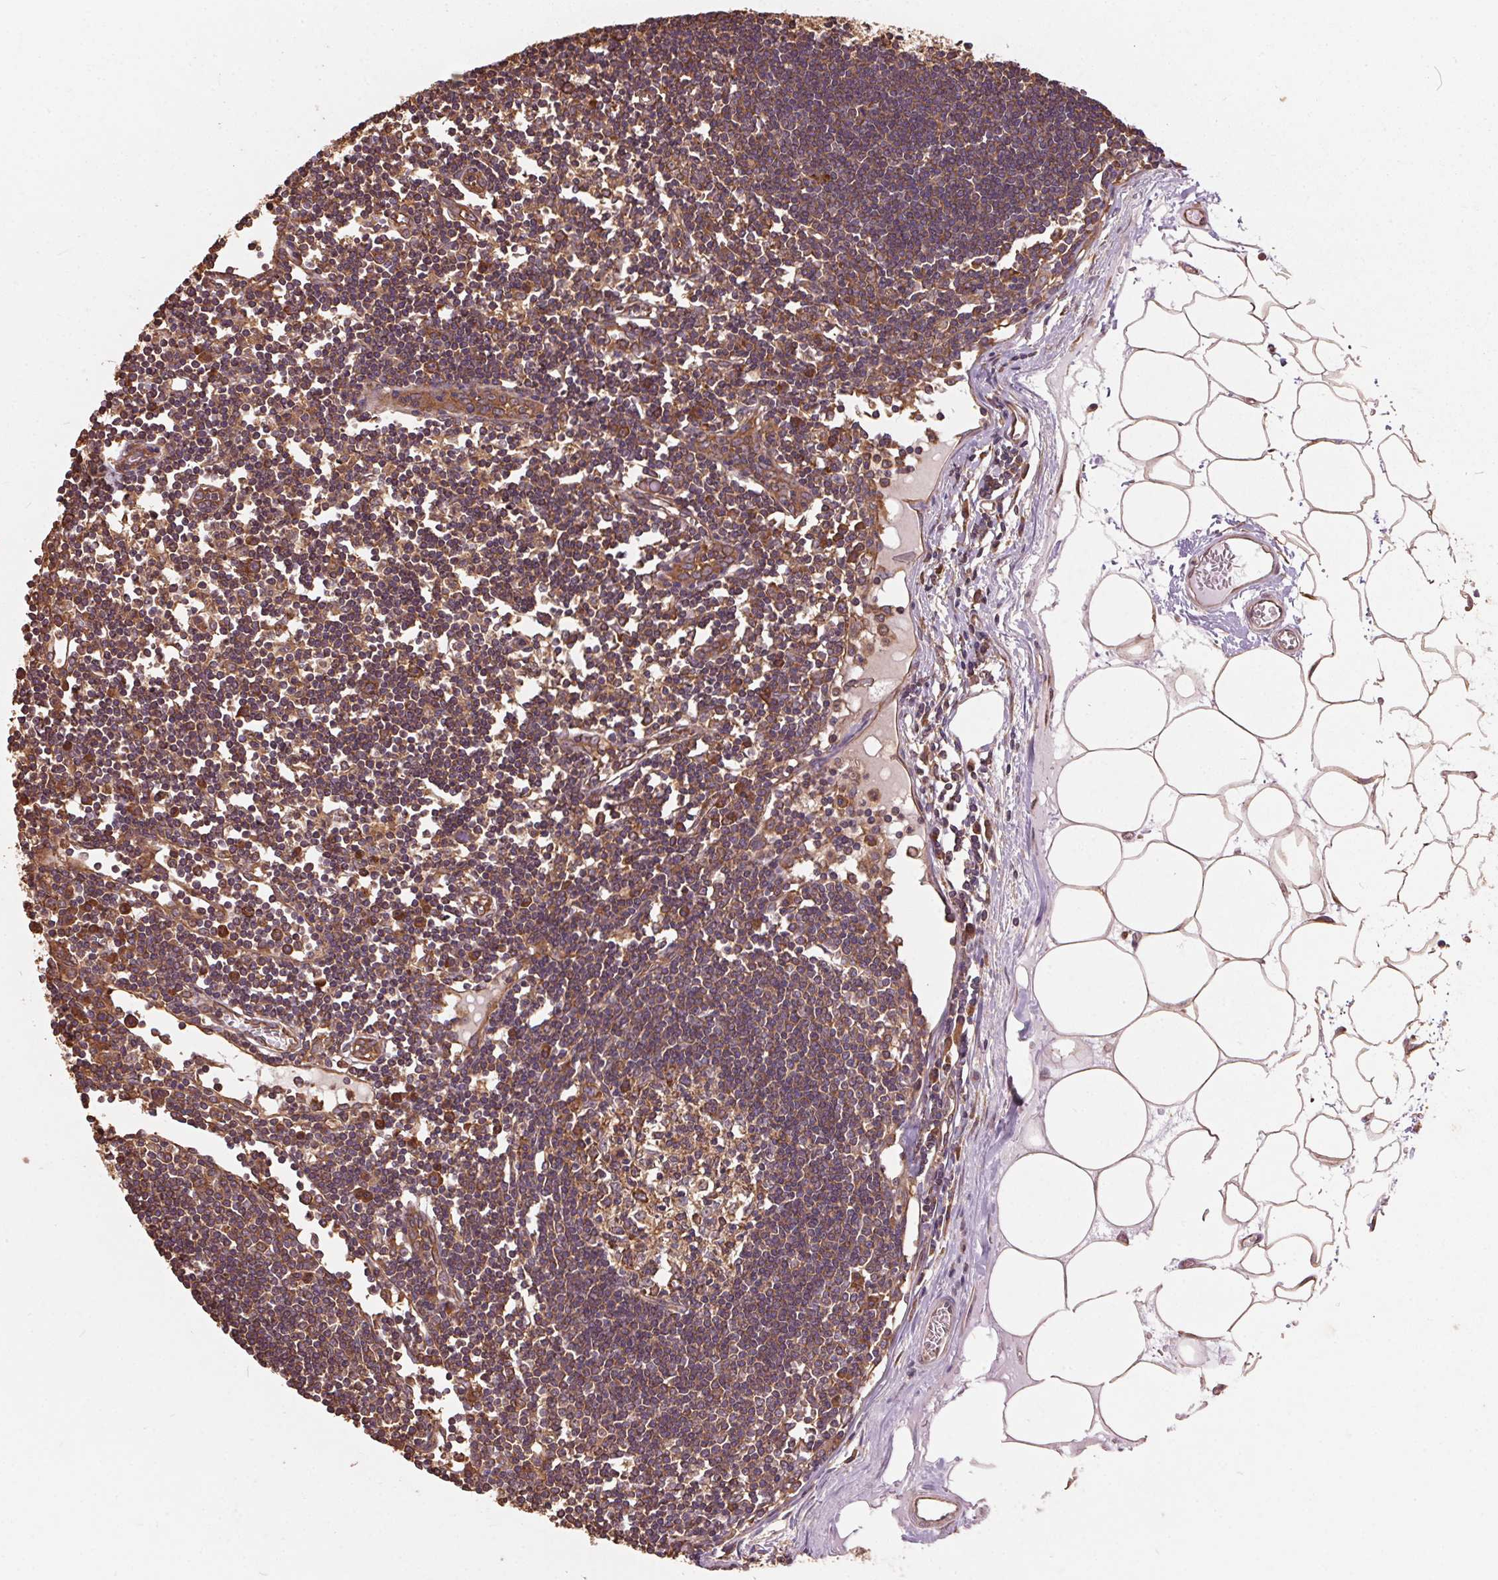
{"staining": {"intensity": "moderate", "quantity": ">75%", "location": "cytoplasmic/membranous"}, "tissue": "lymph node", "cell_type": "Germinal center cells", "image_type": "normal", "snomed": [{"axis": "morphology", "description": "Normal tissue, NOS"}, {"axis": "topography", "description": "Lymph node"}], "caption": "This image reveals IHC staining of unremarkable human lymph node, with medium moderate cytoplasmic/membranous positivity in about >75% of germinal center cells.", "gene": "EIF2S1", "patient": {"sex": "female", "age": 65}}